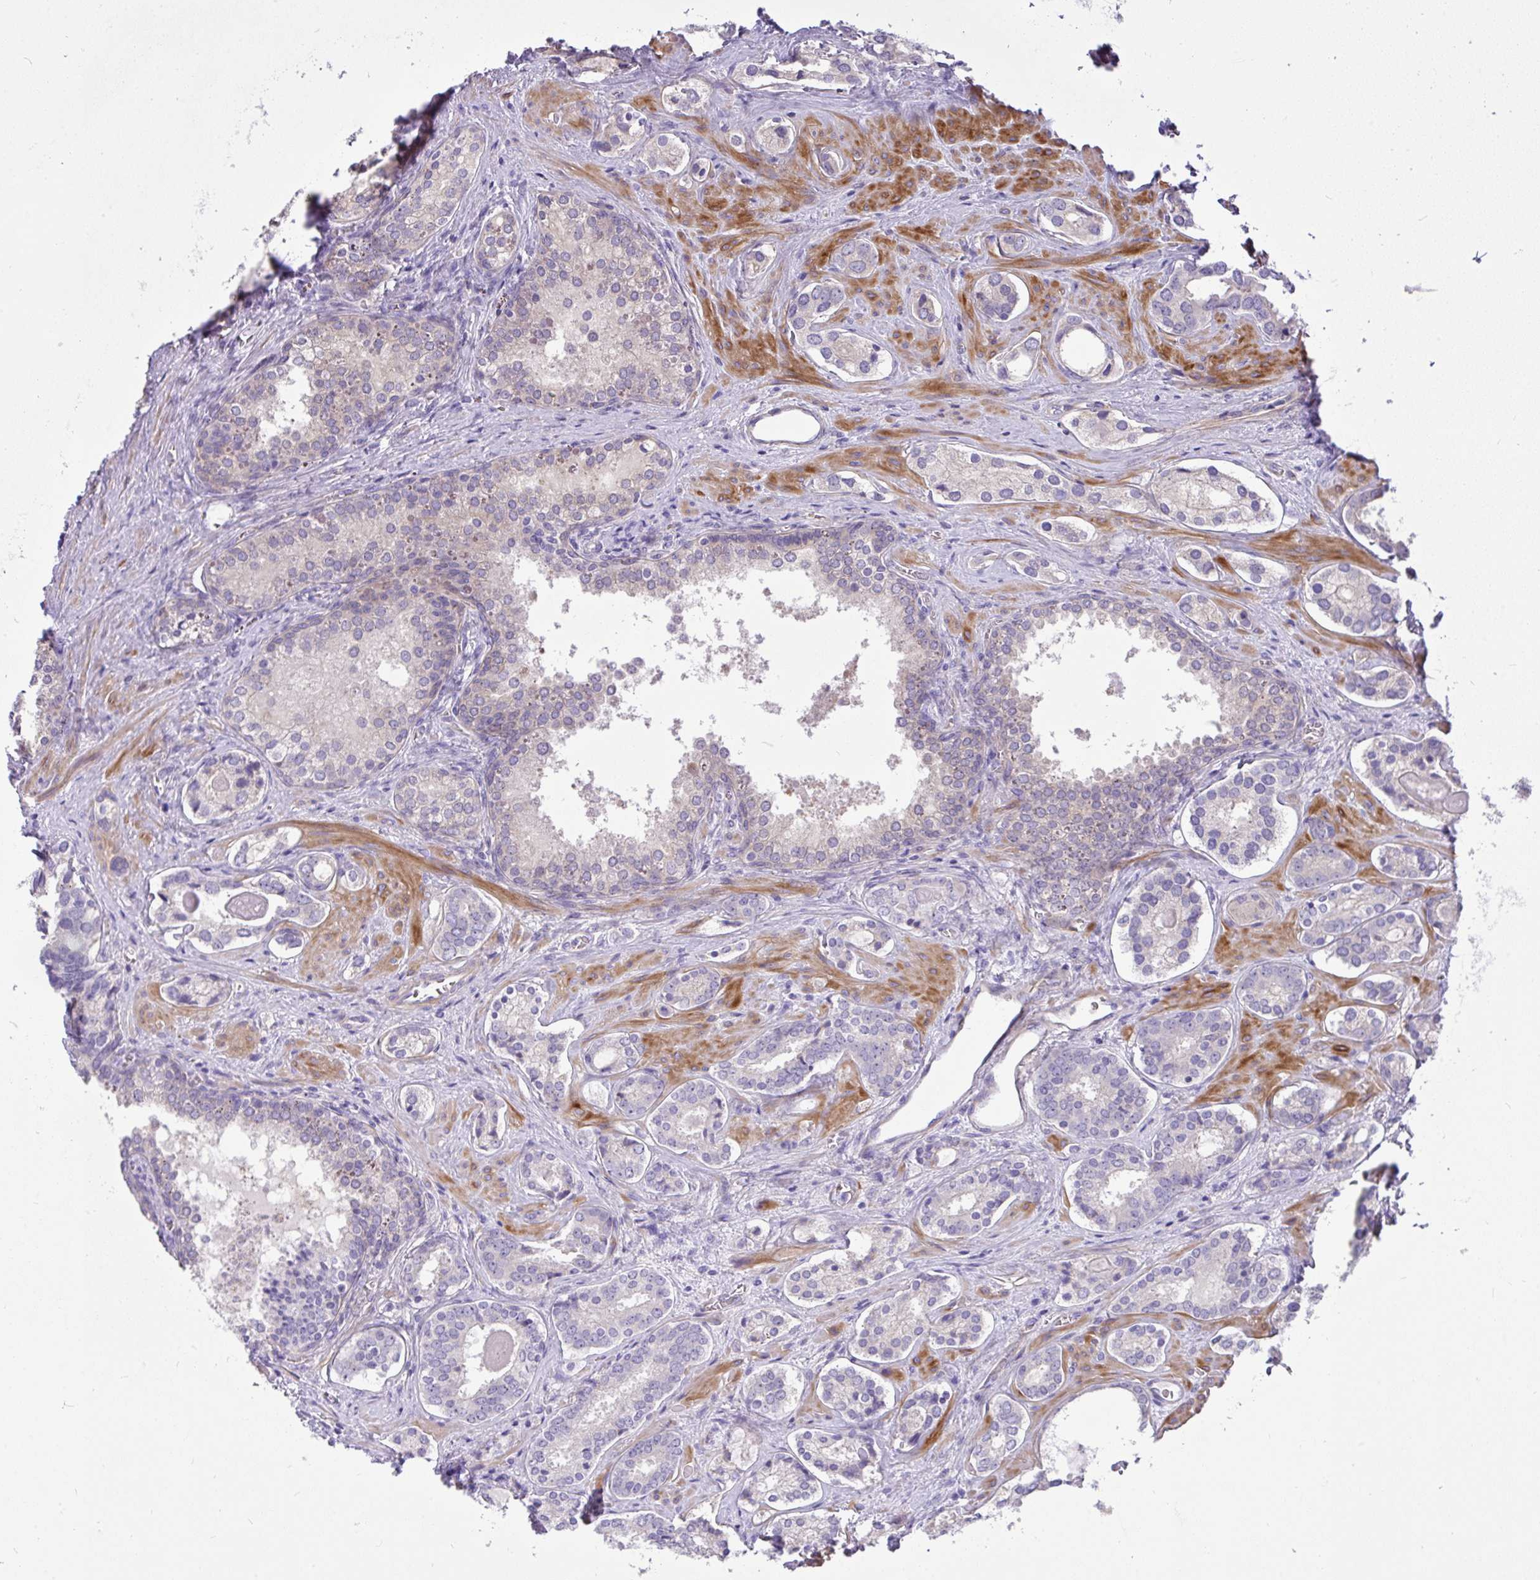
{"staining": {"intensity": "negative", "quantity": "none", "location": "none"}, "tissue": "prostate cancer", "cell_type": "Tumor cells", "image_type": "cancer", "snomed": [{"axis": "morphology", "description": "Adenocarcinoma, Low grade"}, {"axis": "topography", "description": "Prostate"}], "caption": "Immunohistochemical staining of low-grade adenocarcinoma (prostate) reveals no significant positivity in tumor cells.", "gene": "MOCS1", "patient": {"sex": "male", "age": 62}}